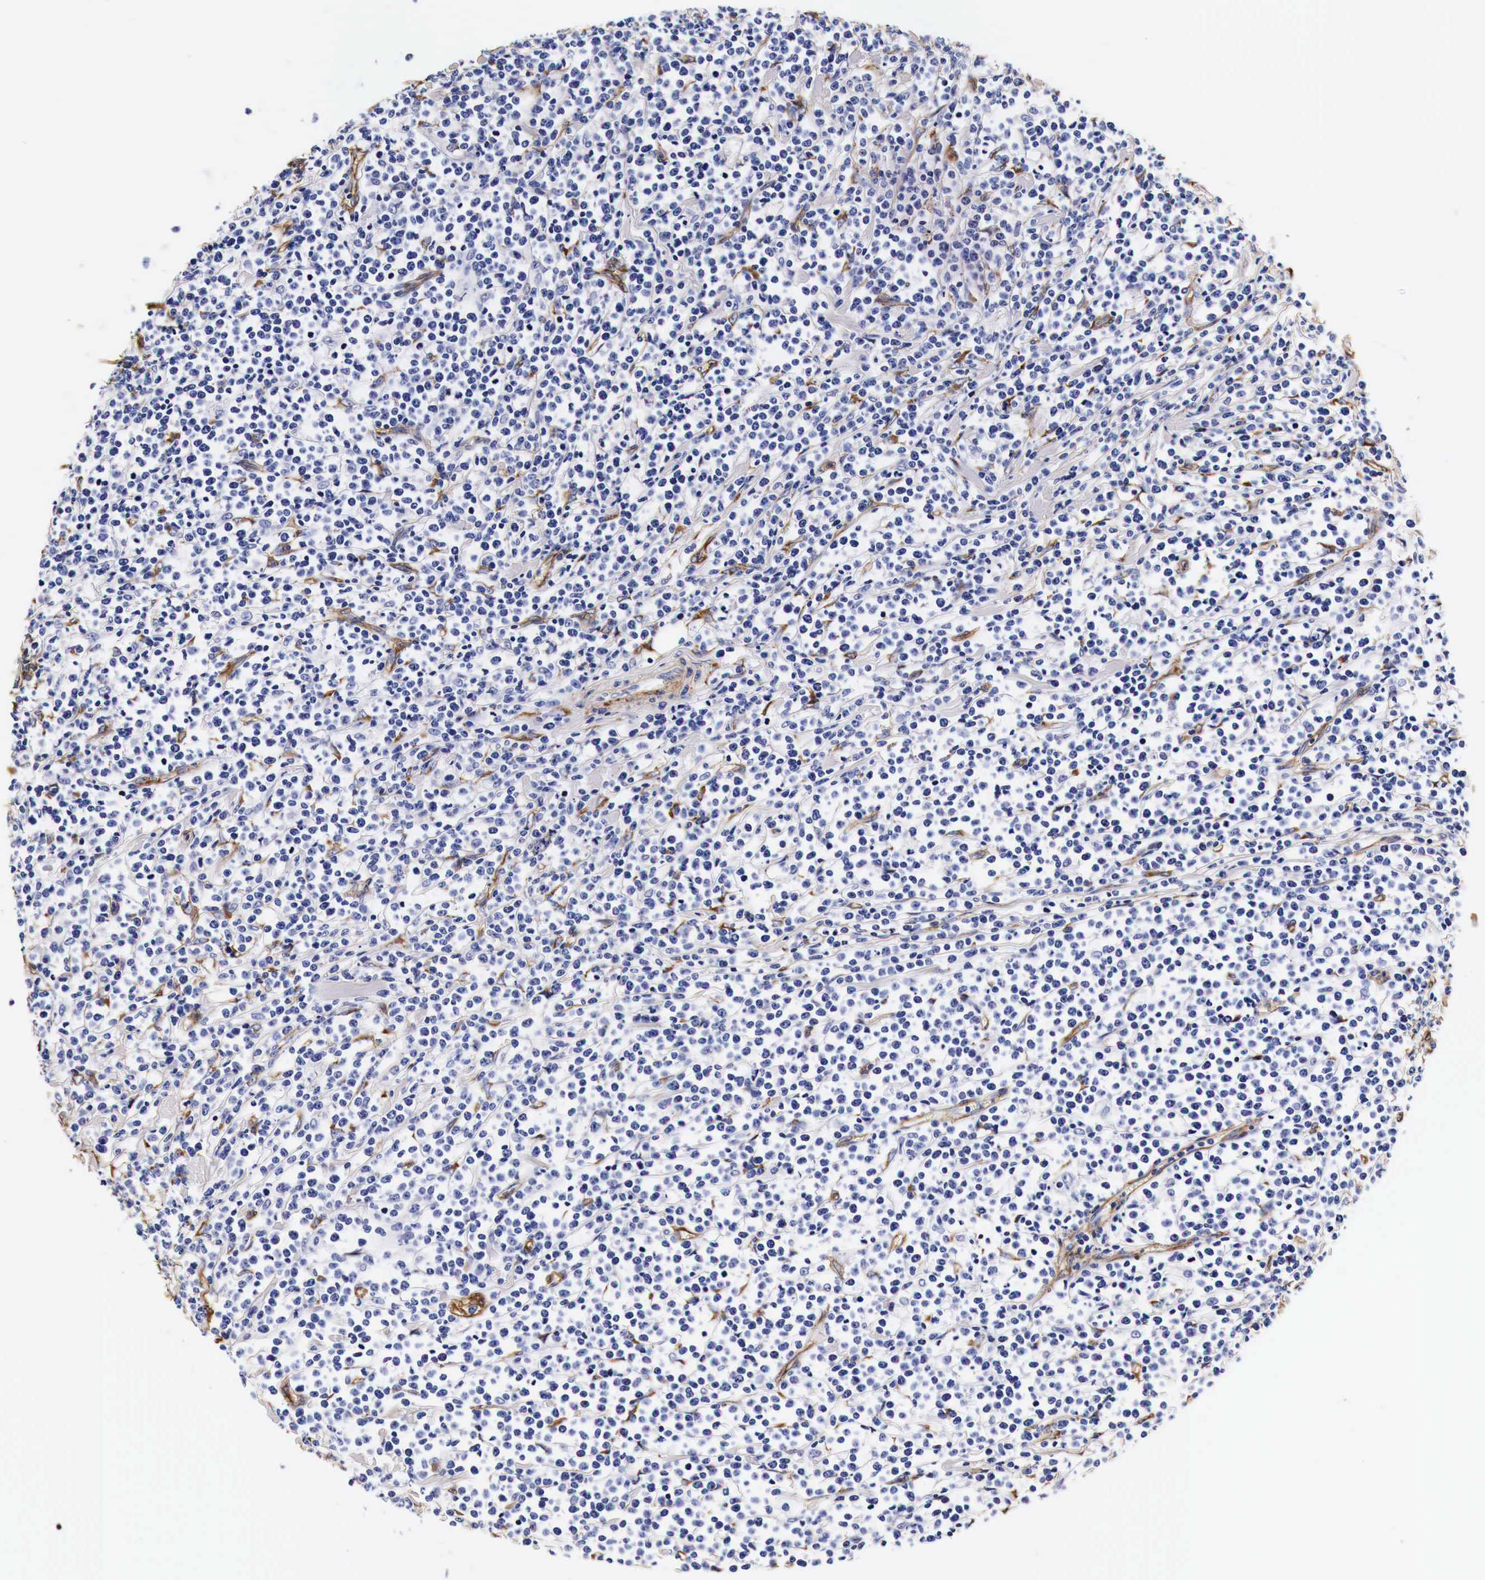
{"staining": {"intensity": "negative", "quantity": "none", "location": "none"}, "tissue": "lymphoma", "cell_type": "Tumor cells", "image_type": "cancer", "snomed": [{"axis": "morphology", "description": "Malignant lymphoma, non-Hodgkin's type, High grade"}, {"axis": "topography", "description": "Small intestine"}, {"axis": "topography", "description": "Colon"}], "caption": "High power microscopy histopathology image of an IHC image of lymphoma, revealing no significant positivity in tumor cells. Nuclei are stained in blue.", "gene": "LAMB2", "patient": {"sex": "male", "age": 8}}